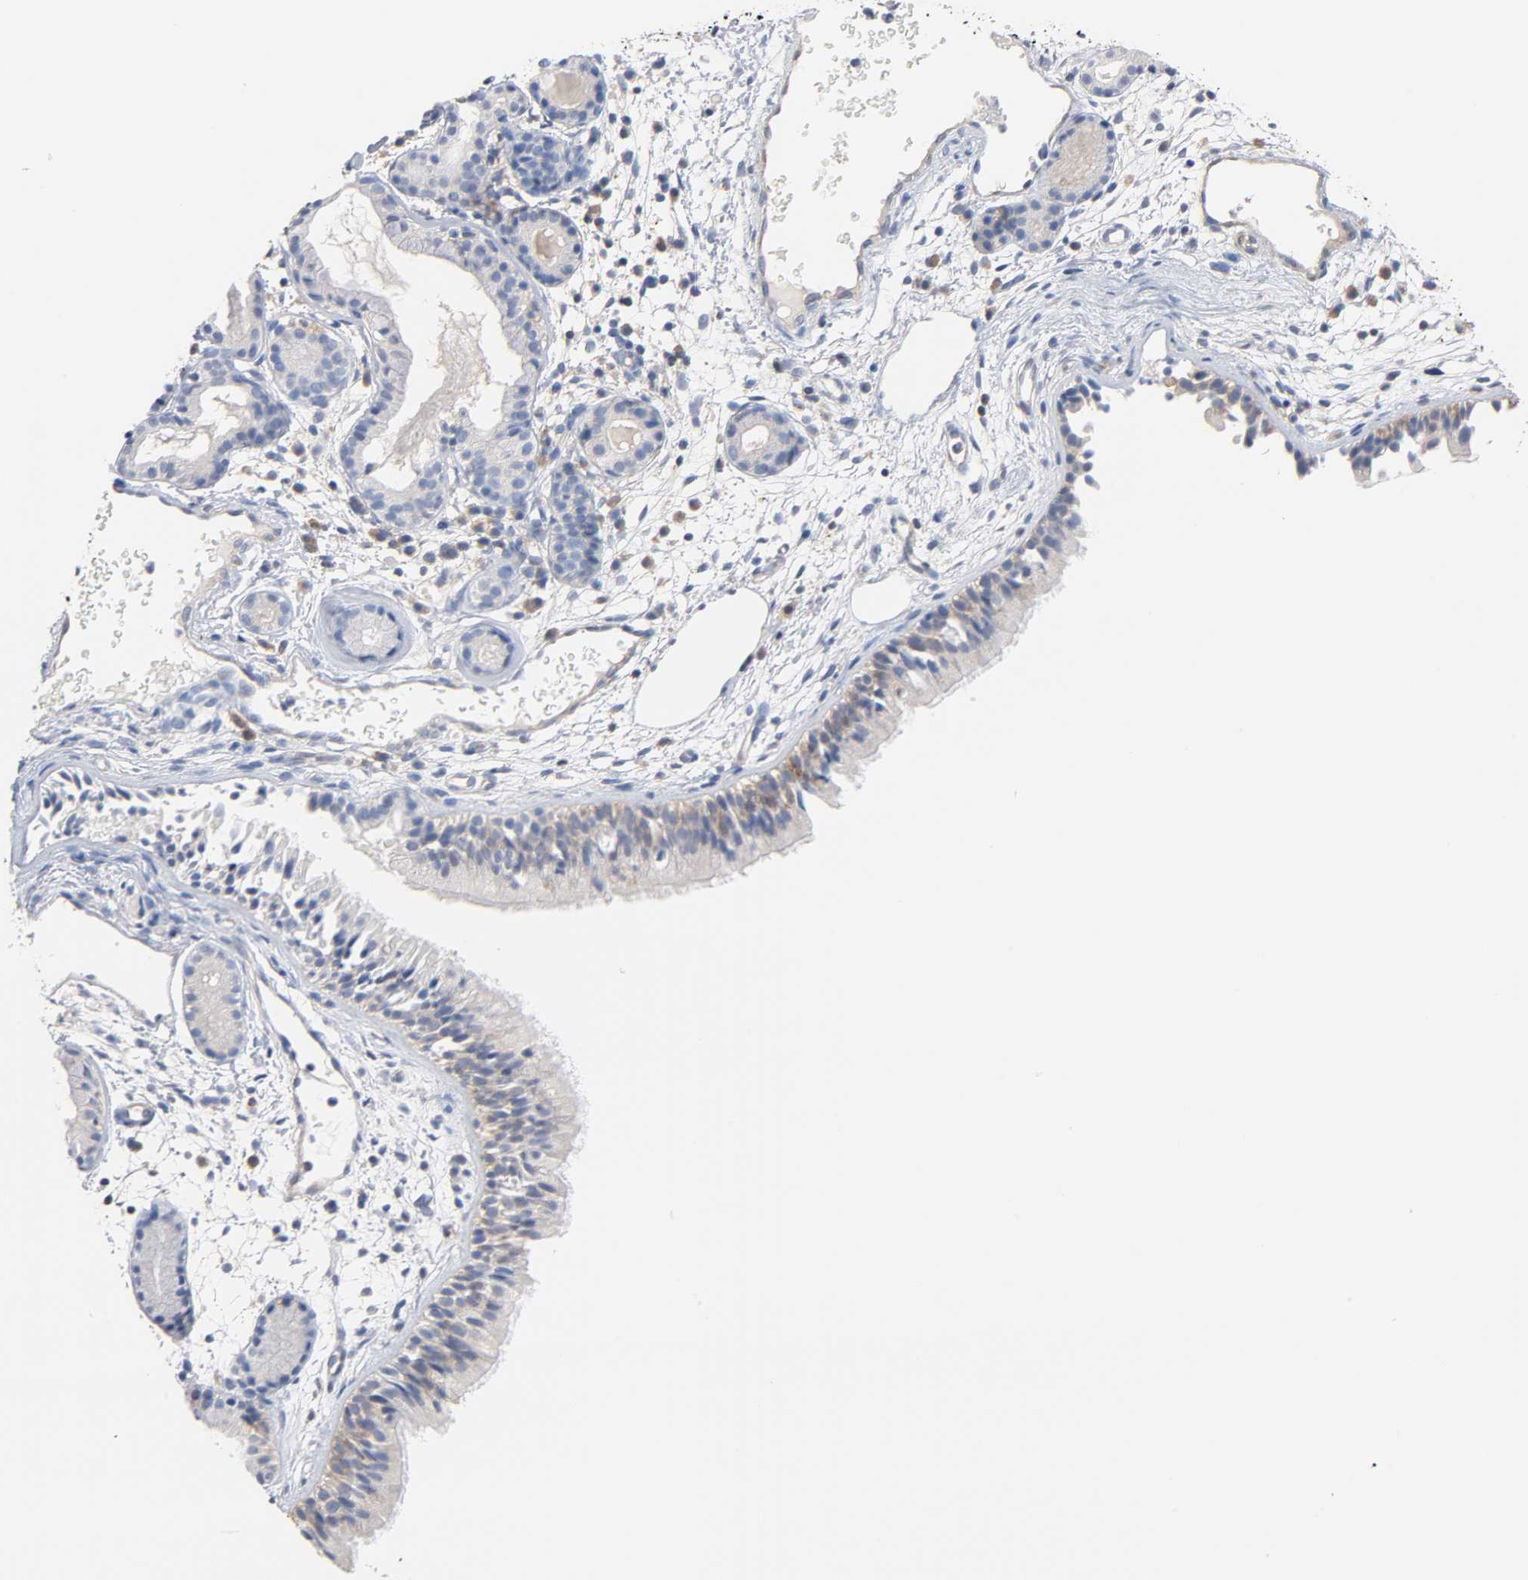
{"staining": {"intensity": "moderate", "quantity": "<25%", "location": "cytoplasmic/membranous"}, "tissue": "nasopharynx", "cell_type": "Respiratory epithelial cells", "image_type": "normal", "snomed": [{"axis": "morphology", "description": "Normal tissue, NOS"}, {"axis": "morphology", "description": "Inflammation, NOS"}, {"axis": "topography", "description": "Nasopharynx"}], "caption": "Immunohistochemical staining of benign nasopharynx exhibits <25% levels of moderate cytoplasmic/membranous protein expression in about <25% of respiratory epithelial cells.", "gene": "MALT1", "patient": {"sex": "female", "age": 55}}